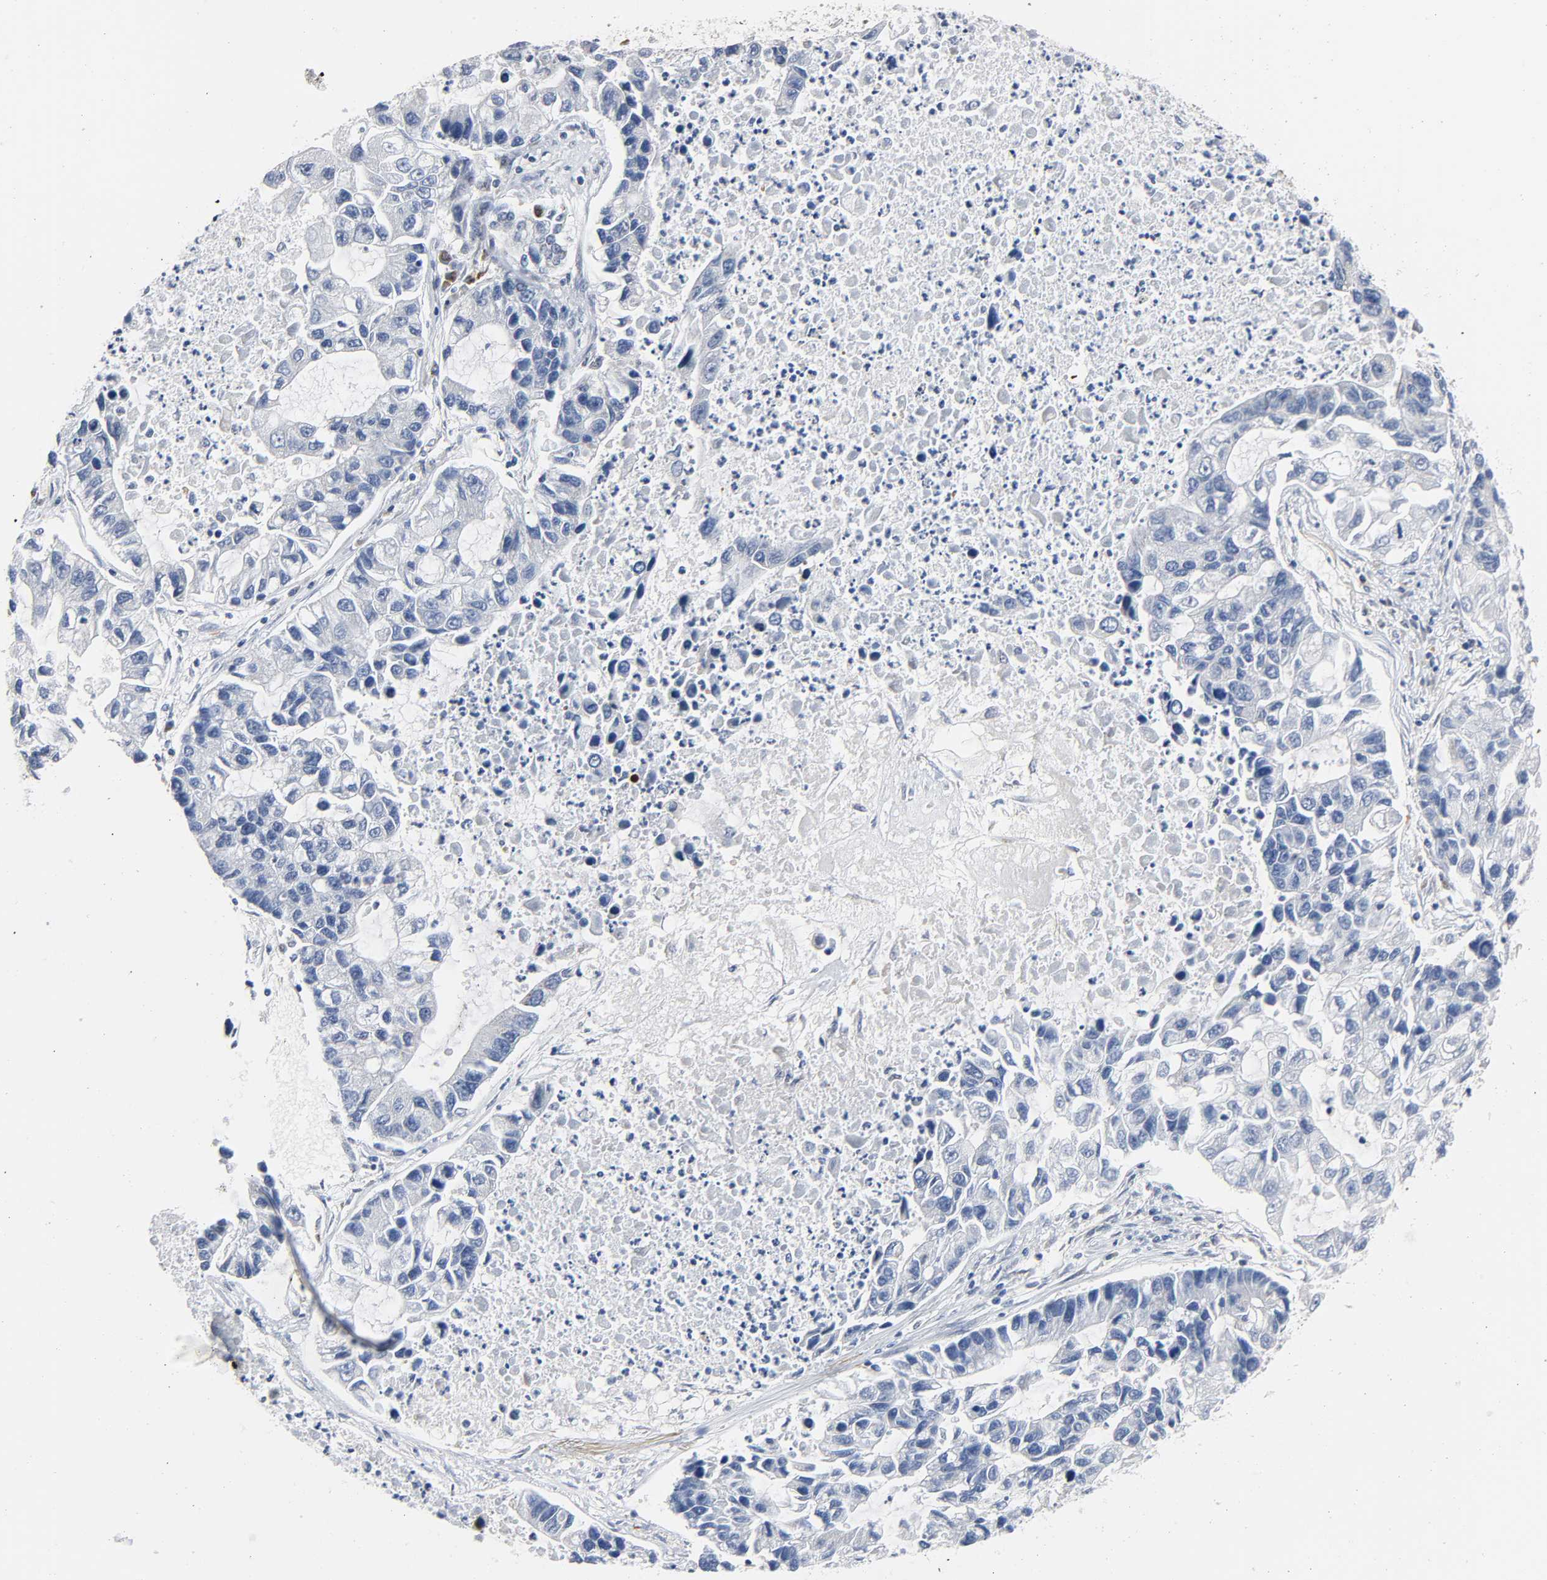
{"staining": {"intensity": "negative", "quantity": "none", "location": "none"}, "tissue": "lung cancer", "cell_type": "Tumor cells", "image_type": "cancer", "snomed": [{"axis": "morphology", "description": "Adenocarcinoma, NOS"}, {"axis": "topography", "description": "Lung"}], "caption": "The image displays no staining of tumor cells in adenocarcinoma (lung). The staining was performed using DAB (3,3'-diaminobenzidine) to visualize the protein expression in brown, while the nuclei were stained in blue with hematoxylin (Magnification: 20x).", "gene": "ASB6", "patient": {"sex": "female", "age": 51}}